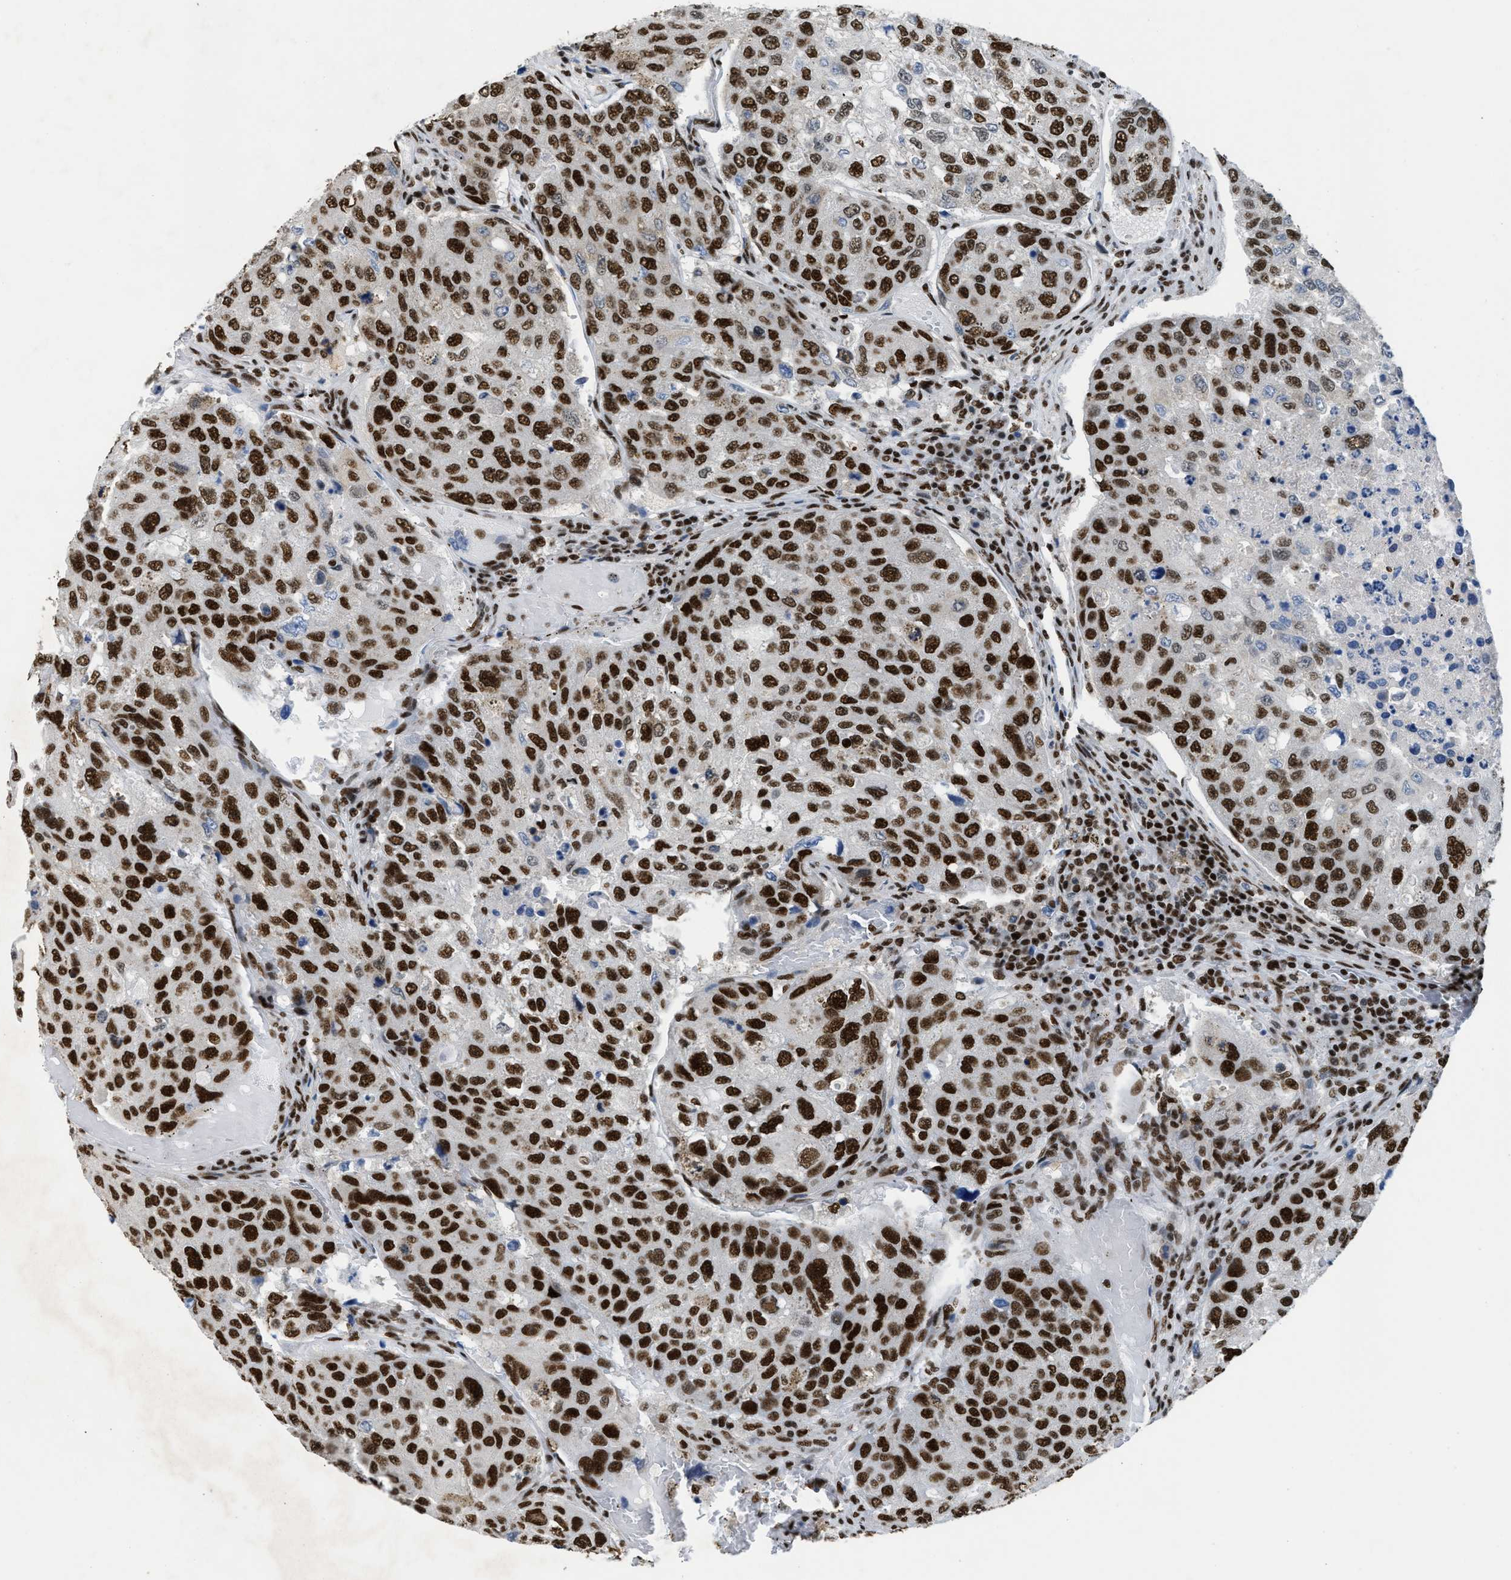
{"staining": {"intensity": "strong", "quantity": ">75%", "location": "nuclear"}, "tissue": "urothelial cancer", "cell_type": "Tumor cells", "image_type": "cancer", "snomed": [{"axis": "morphology", "description": "Urothelial carcinoma, High grade"}, {"axis": "topography", "description": "Lymph node"}, {"axis": "topography", "description": "Urinary bladder"}], "caption": "Protein expression analysis of high-grade urothelial carcinoma displays strong nuclear positivity in about >75% of tumor cells.", "gene": "SCAF4", "patient": {"sex": "male", "age": 51}}